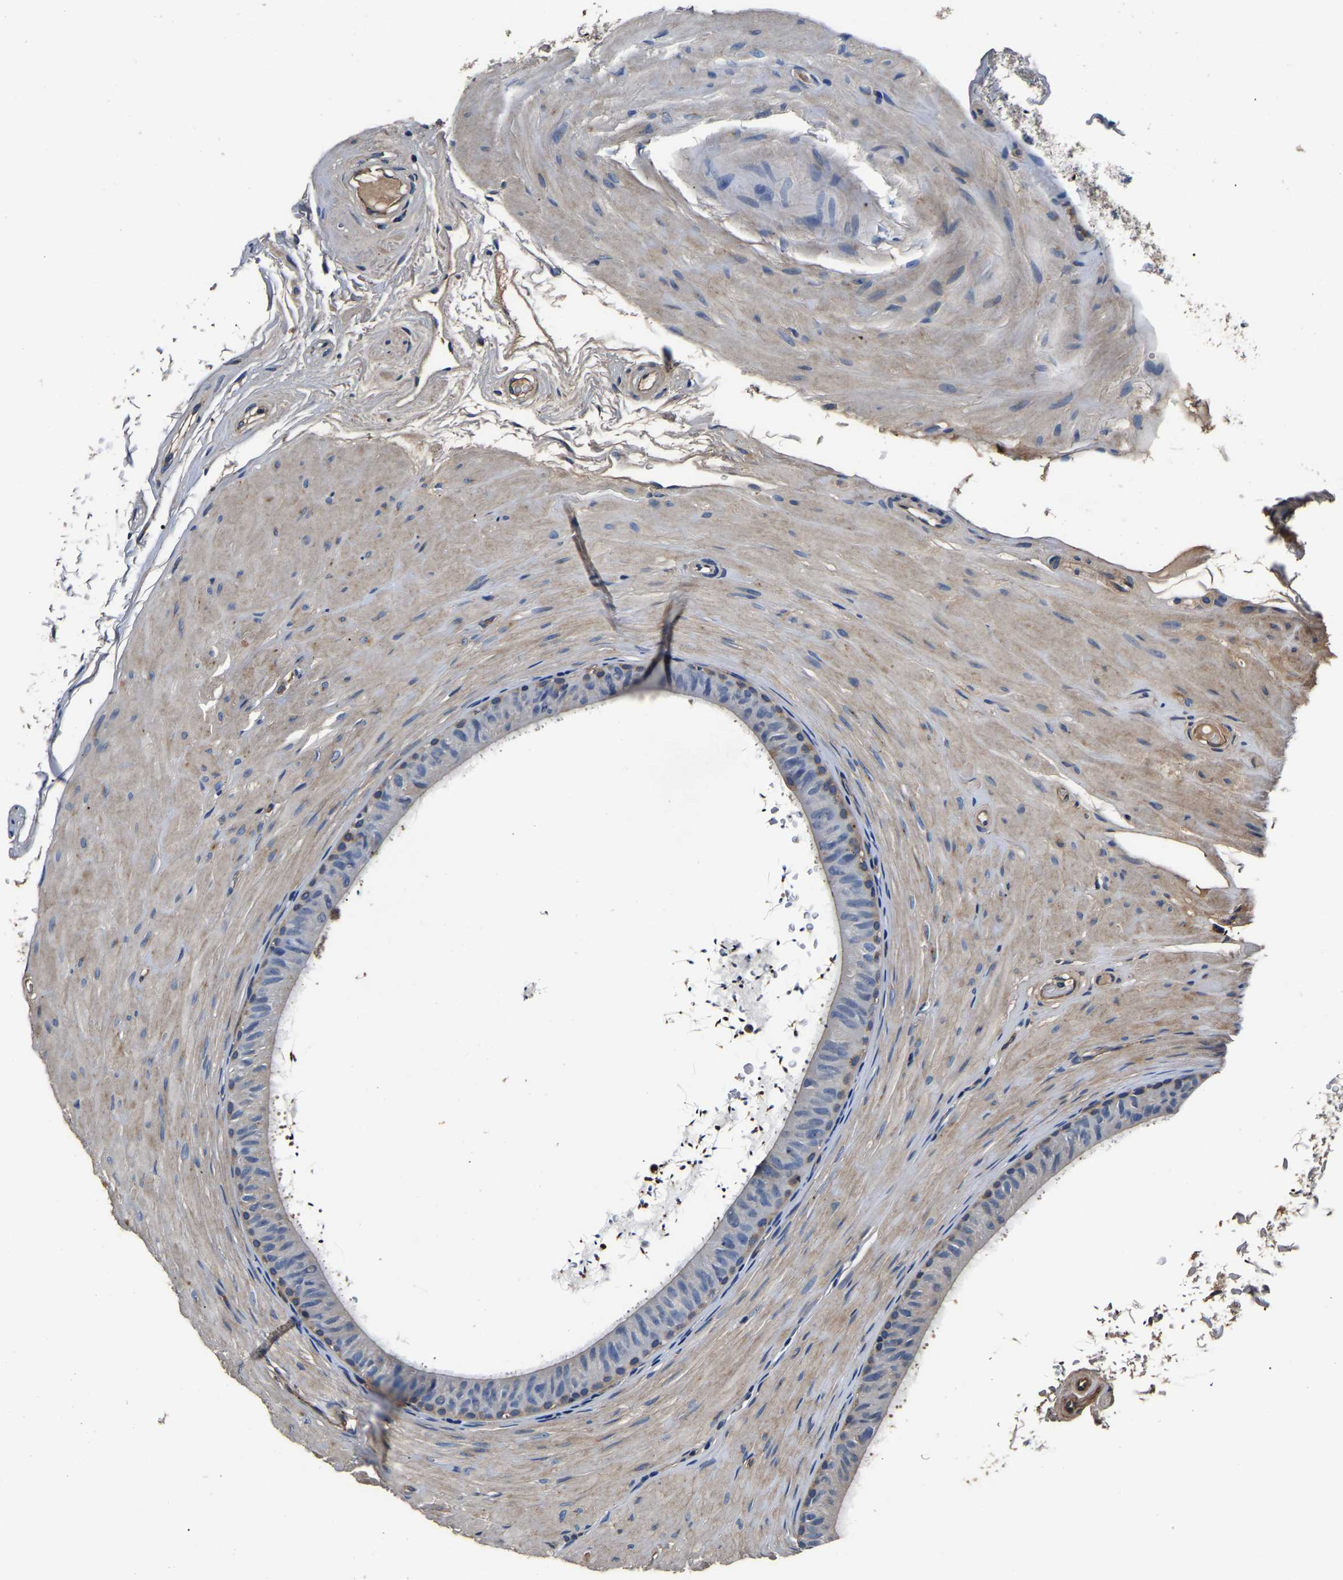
{"staining": {"intensity": "weak", "quantity": "<25%", "location": "cytoplasmic/membranous"}, "tissue": "epididymis", "cell_type": "Glandular cells", "image_type": "normal", "snomed": [{"axis": "morphology", "description": "Normal tissue, NOS"}, {"axis": "topography", "description": "Epididymis"}], "caption": "Protein analysis of benign epididymis displays no significant positivity in glandular cells. (Immunohistochemistry (ihc), brightfield microscopy, high magnification).", "gene": "SH3GLB1", "patient": {"sex": "male", "age": 34}}